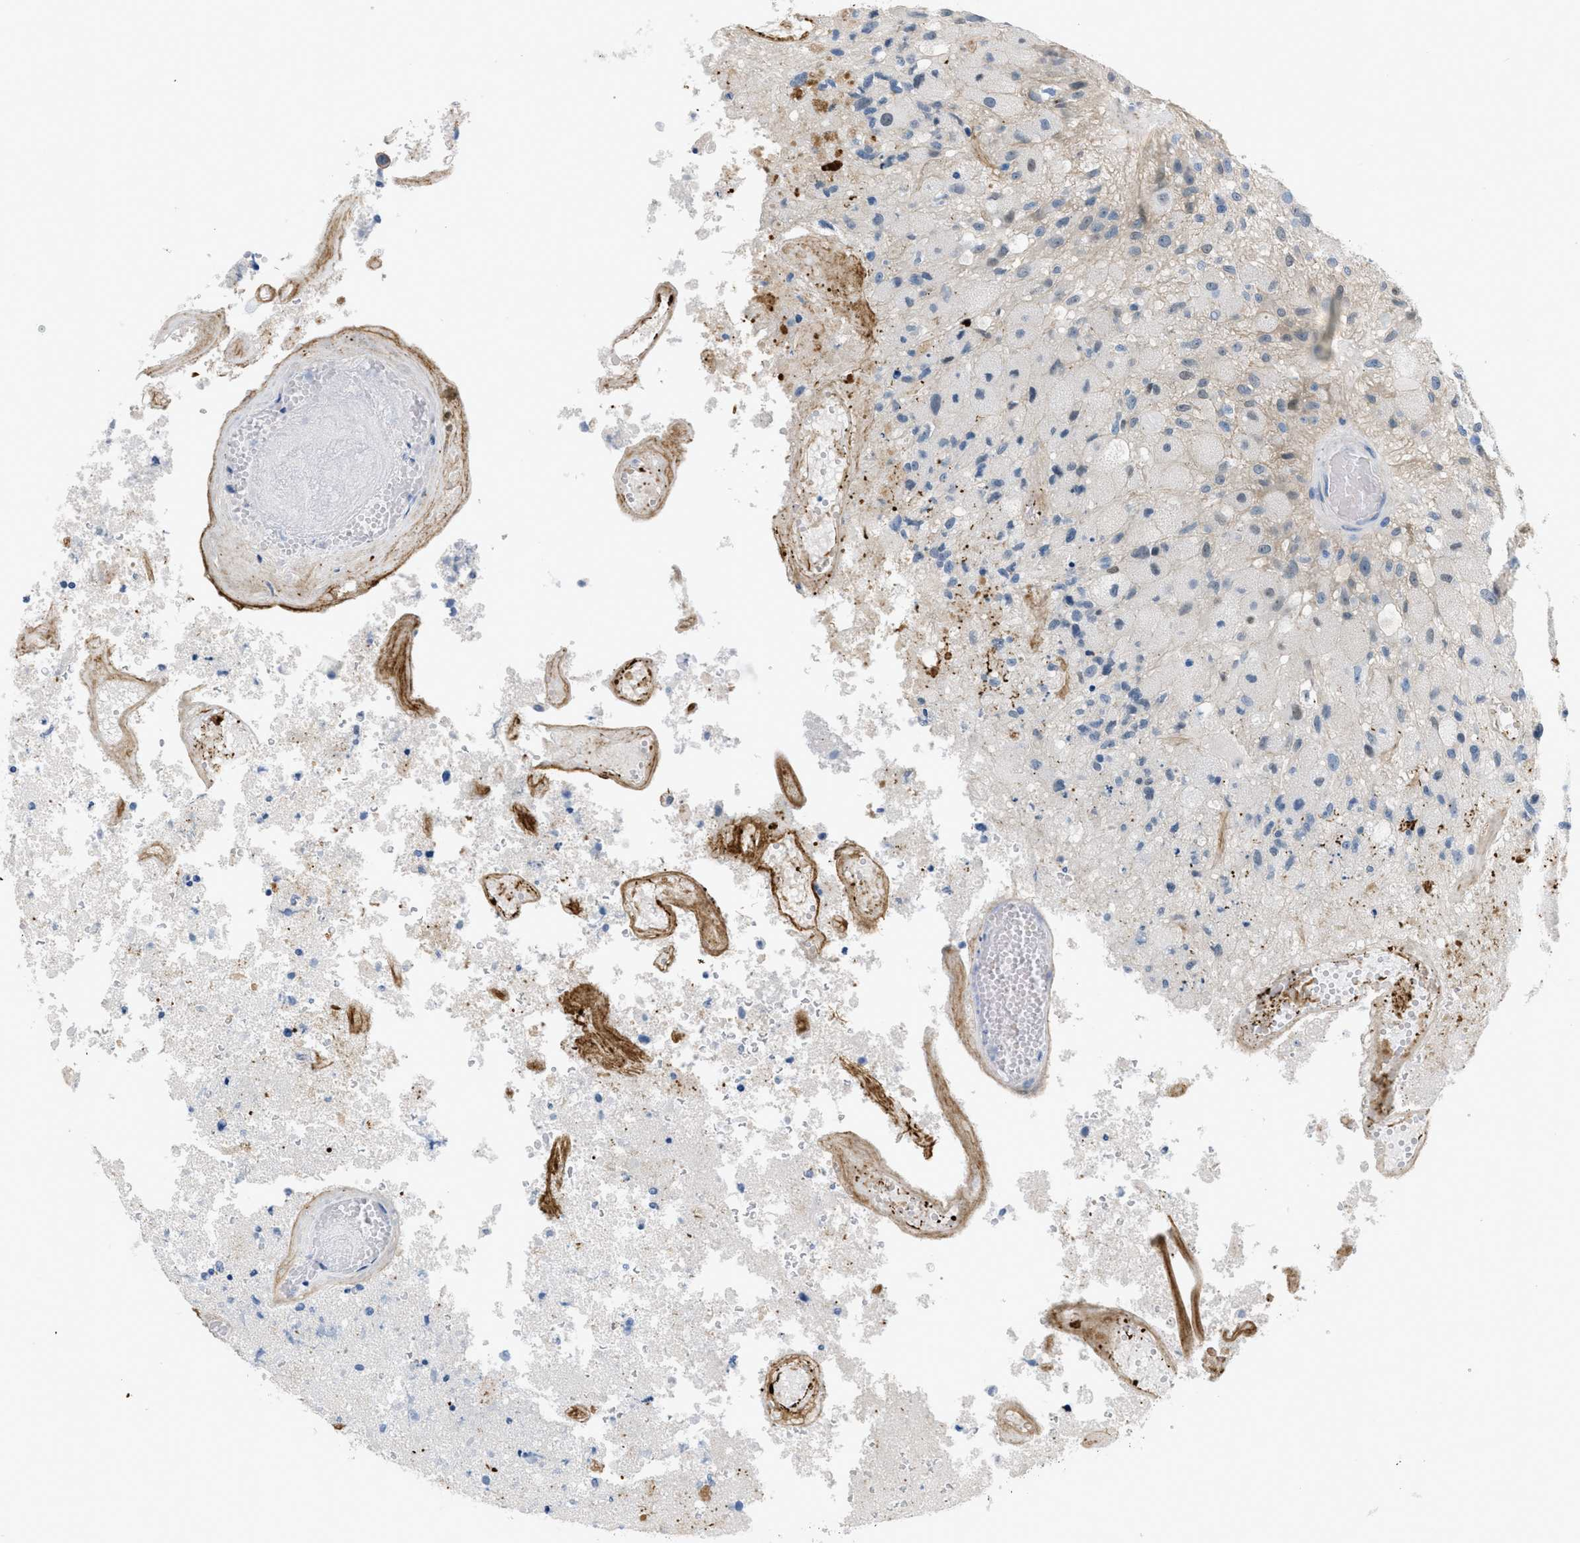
{"staining": {"intensity": "negative", "quantity": "none", "location": "none"}, "tissue": "glioma", "cell_type": "Tumor cells", "image_type": "cancer", "snomed": [{"axis": "morphology", "description": "Normal tissue, NOS"}, {"axis": "morphology", "description": "Glioma, malignant, High grade"}, {"axis": "topography", "description": "Cerebral cortex"}], "caption": "This histopathology image is of glioma stained with immunohistochemistry (IHC) to label a protein in brown with the nuclei are counter-stained blue. There is no staining in tumor cells.", "gene": "FBN1", "patient": {"sex": "male", "age": 77}}